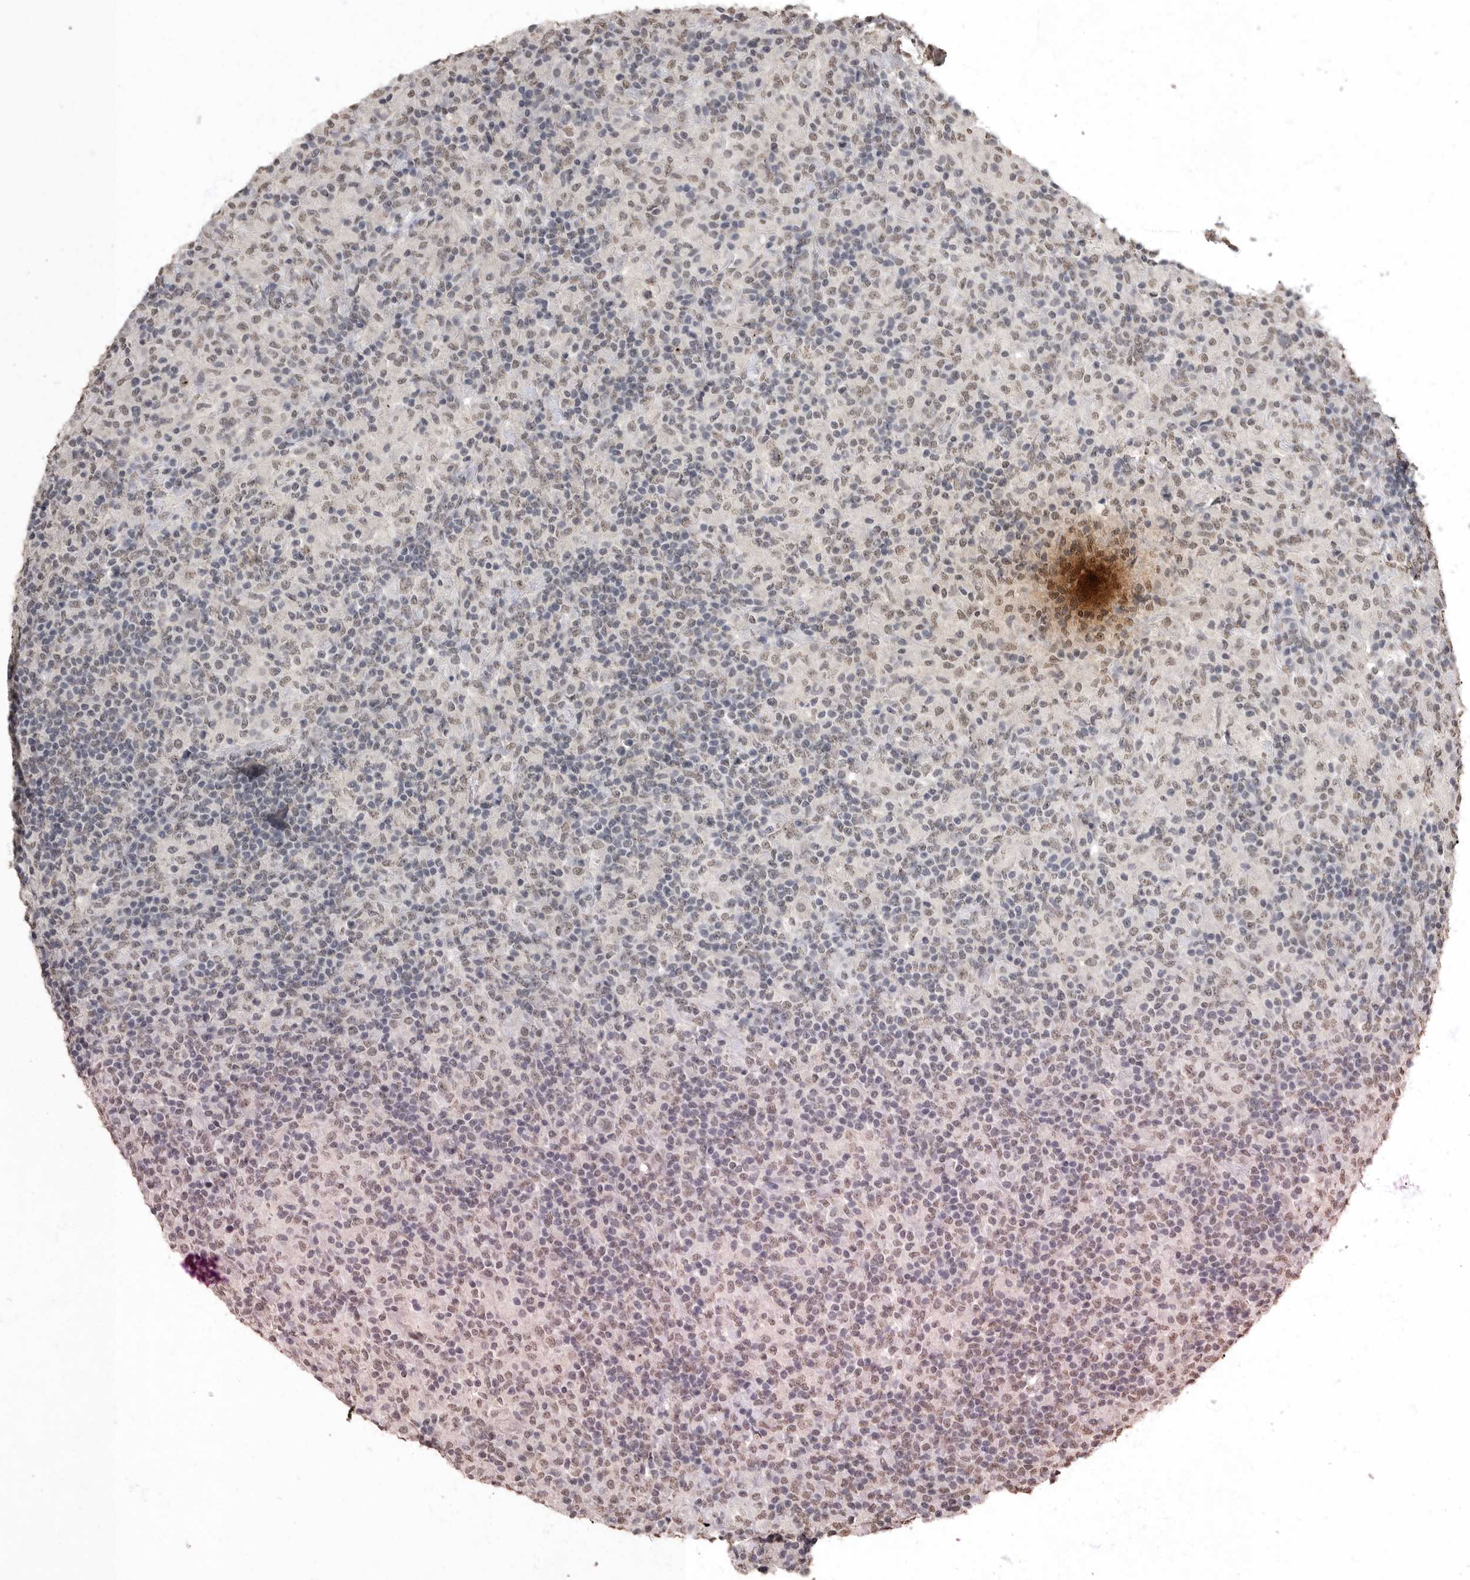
{"staining": {"intensity": "weak", "quantity": ">75%", "location": "nuclear"}, "tissue": "lymphoma", "cell_type": "Tumor cells", "image_type": "cancer", "snomed": [{"axis": "morphology", "description": "Hodgkin's disease, NOS"}, {"axis": "topography", "description": "Lymph node"}], "caption": "Immunohistochemistry (IHC) photomicrograph of Hodgkin's disease stained for a protein (brown), which demonstrates low levels of weak nuclear positivity in approximately >75% of tumor cells.", "gene": "NBL1", "patient": {"sex": "male", "age": 70}}